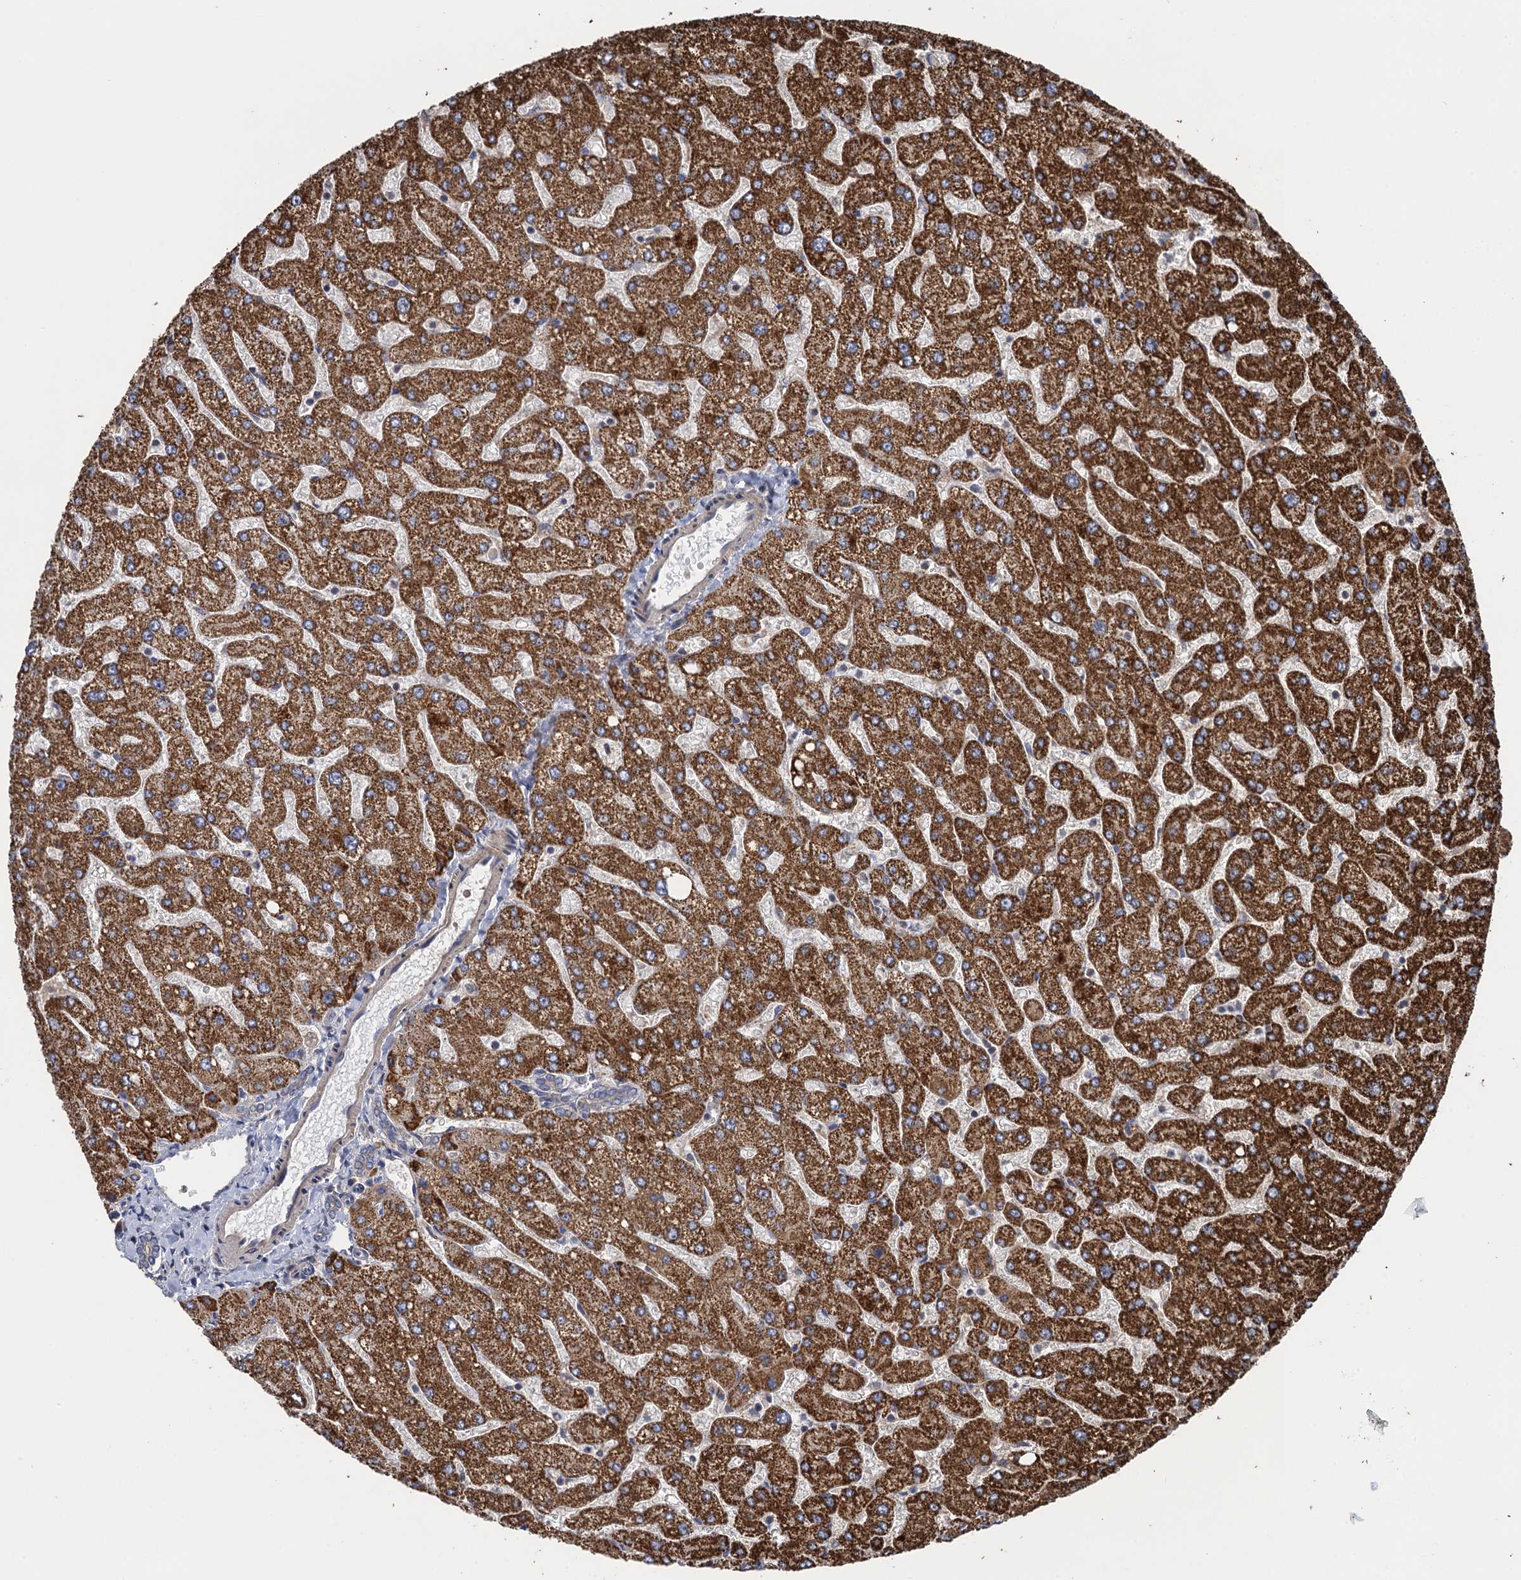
{"staining": {"intensity": "negative", "quantity": "none", "location": "none"}, "tissue": "liver", "cell_type": "Cholangiocytes", "image_type": "normal", "snomed": [{"axis": "morphology", "description": "Normal tissue, NOS"}, {"axis": "topography", "description": "Liver"}], "caption": "Photomicrograph shows no significant protein positivity in cholangiocytes of unremarkable liver. (Brightfield microscopy of DAB (3,3'-diaminobenzidine) IHC at high magnification).", "gene": "WDR88", "patient": {"sex": "male", "age": 55}}